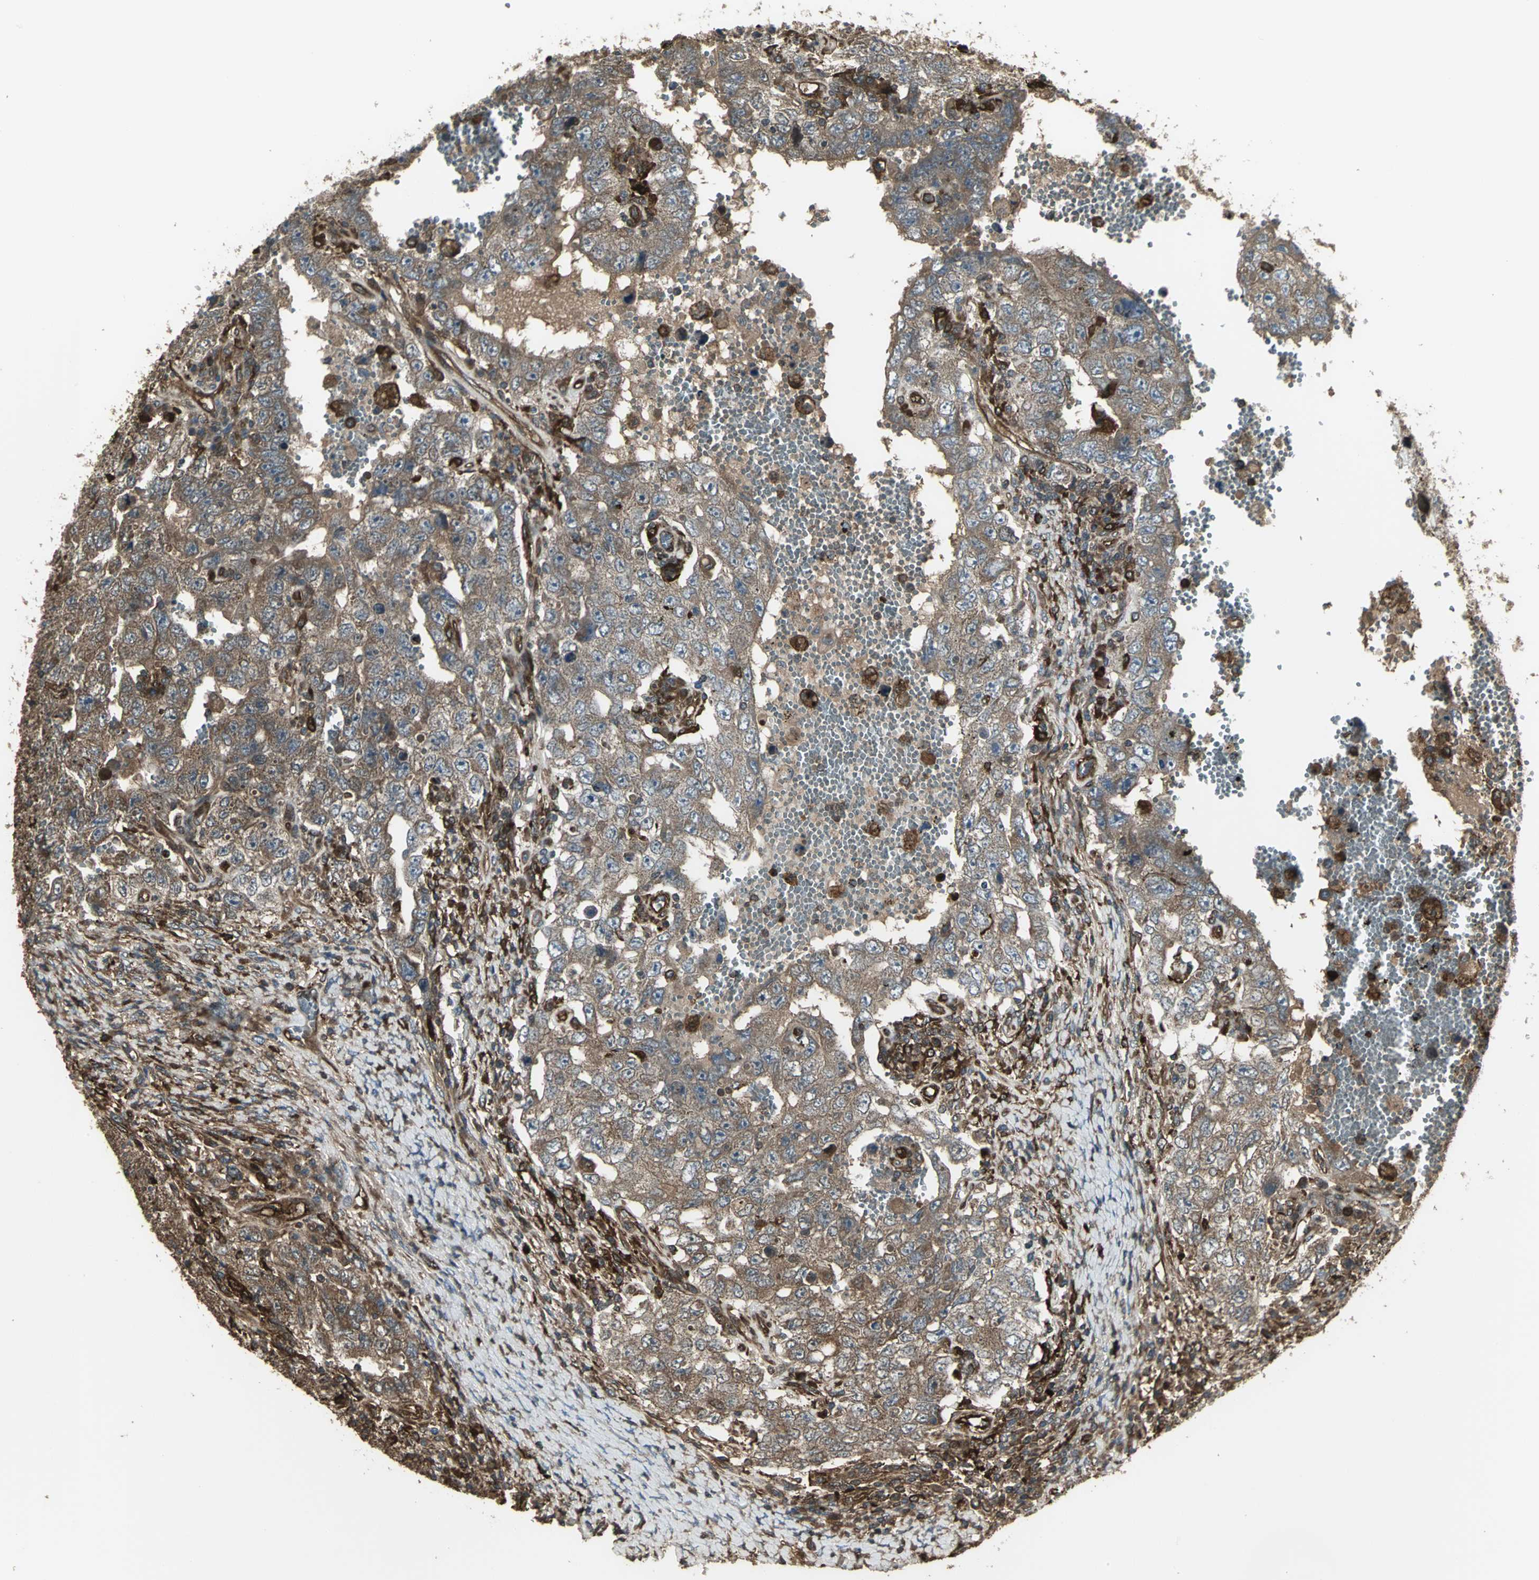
{"staining": {"intensity": "moderate", "quantity": ">75%", "location": "cytoplasmic/membranous"}, "tissue": "testis cancer", "cell_type": "Tumor cells", "image_type": "cancer", "snomed": [{"axis": "morphology", "description": "Carcinoma, Embryonal, NOS"}, {"axis": "topography", "description": "Testis"}], "caption": "The immunohistochemical stain labels moderate cytoplasmic/membranous staining in tumor cells of testis cancer (embryonal carcinoma) tissue.", "gene": "PRXL2B", "patient": {"sex": "male", "age": 26}}